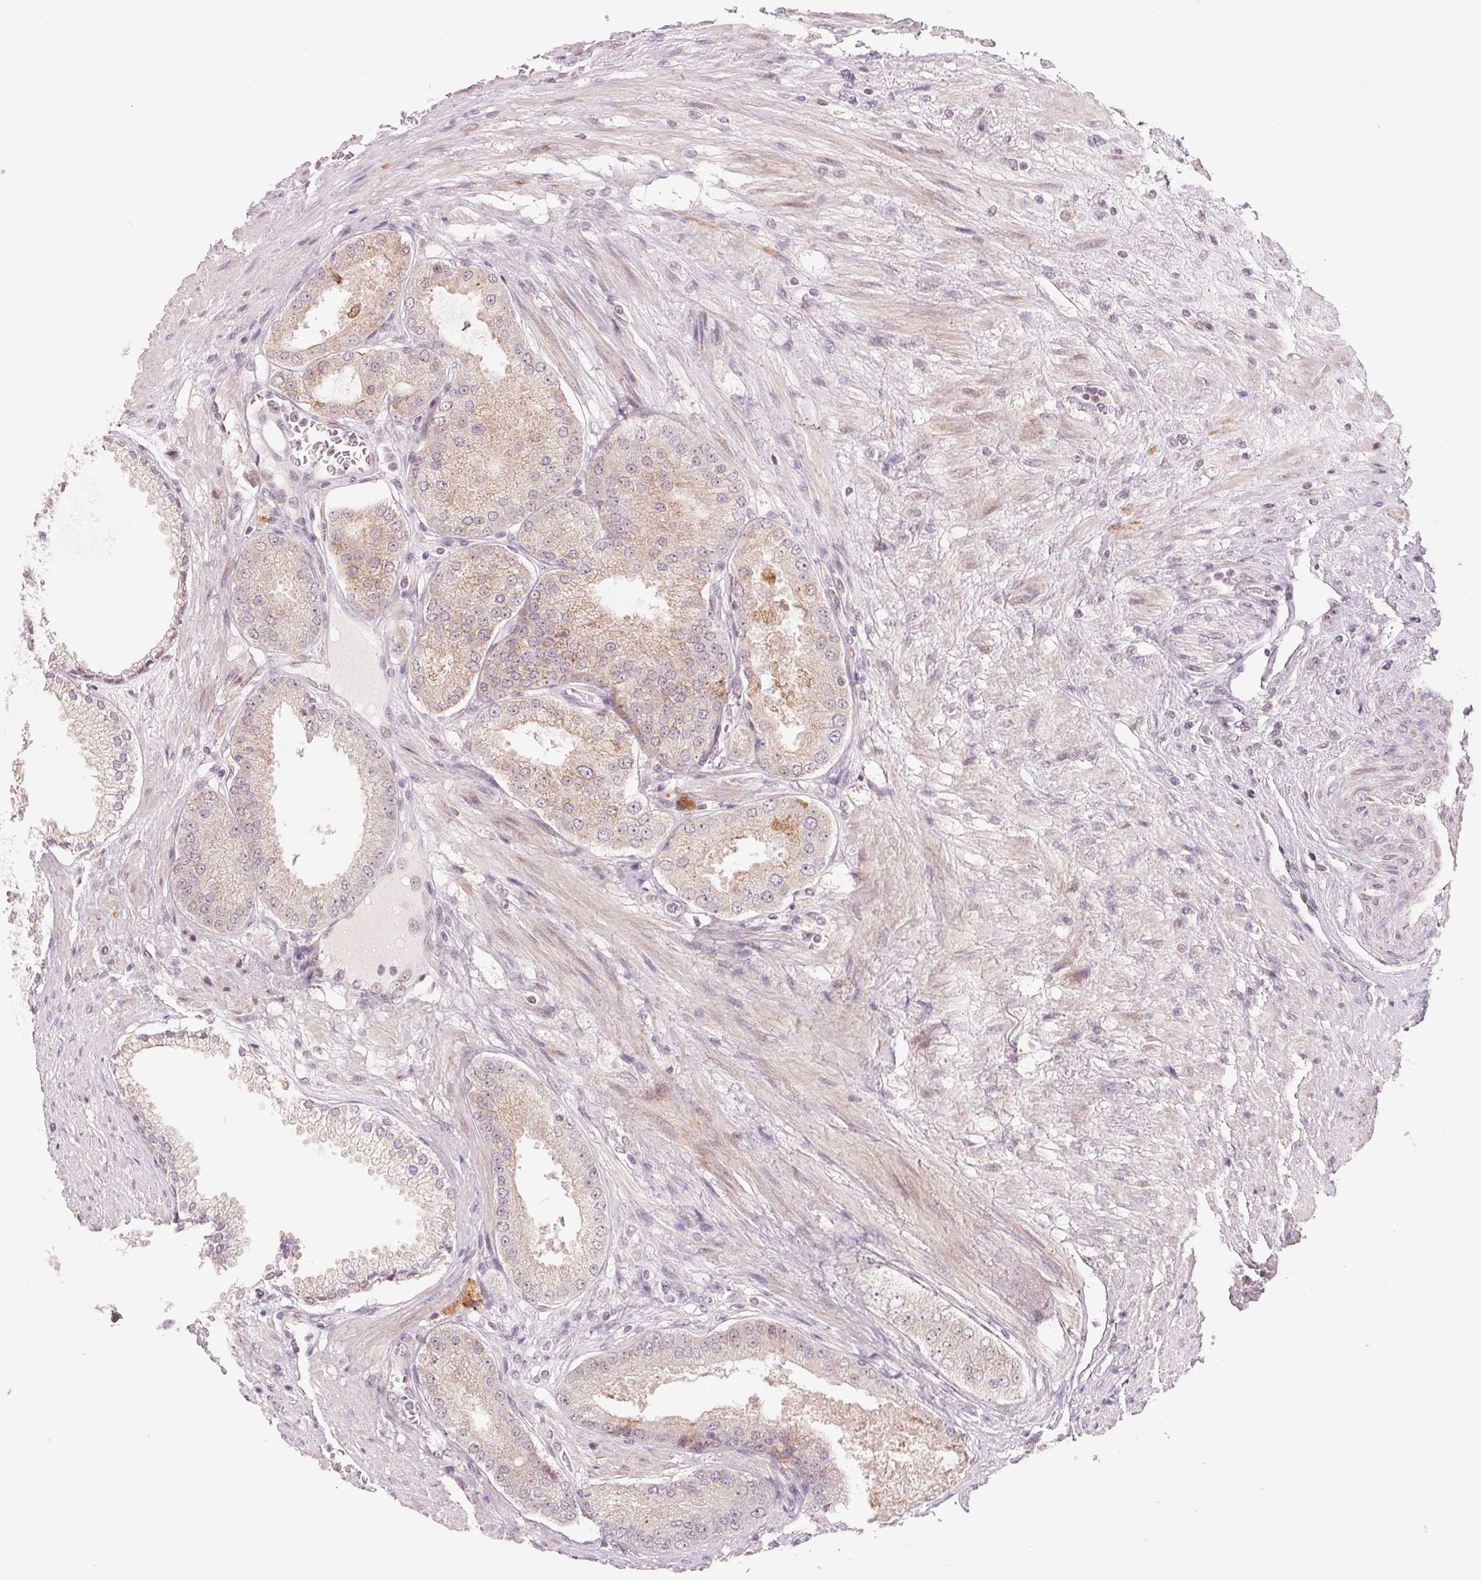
{"staining": {"intensity": "weak", "quantity": ">75%", "location": "cytoplasmic/membranous"}, "tissue": "prostate cancer", "cell_type": "Tumor cells", "image_type": "cancer", "snomed": [{"axis": "morphology", "description": "Adenocarcinoma, High grade"}, {"axis": "topography", "description": "Prostate"}], "caption": "The image reveals a brown stain indicating the presence of a protein in the cytoplasmic/membranous of tumor cells in high-grade adenocarcinoma (prostate).", "gene": "ARHGAP32", "patient": {"sex": "male", "age": 71}}